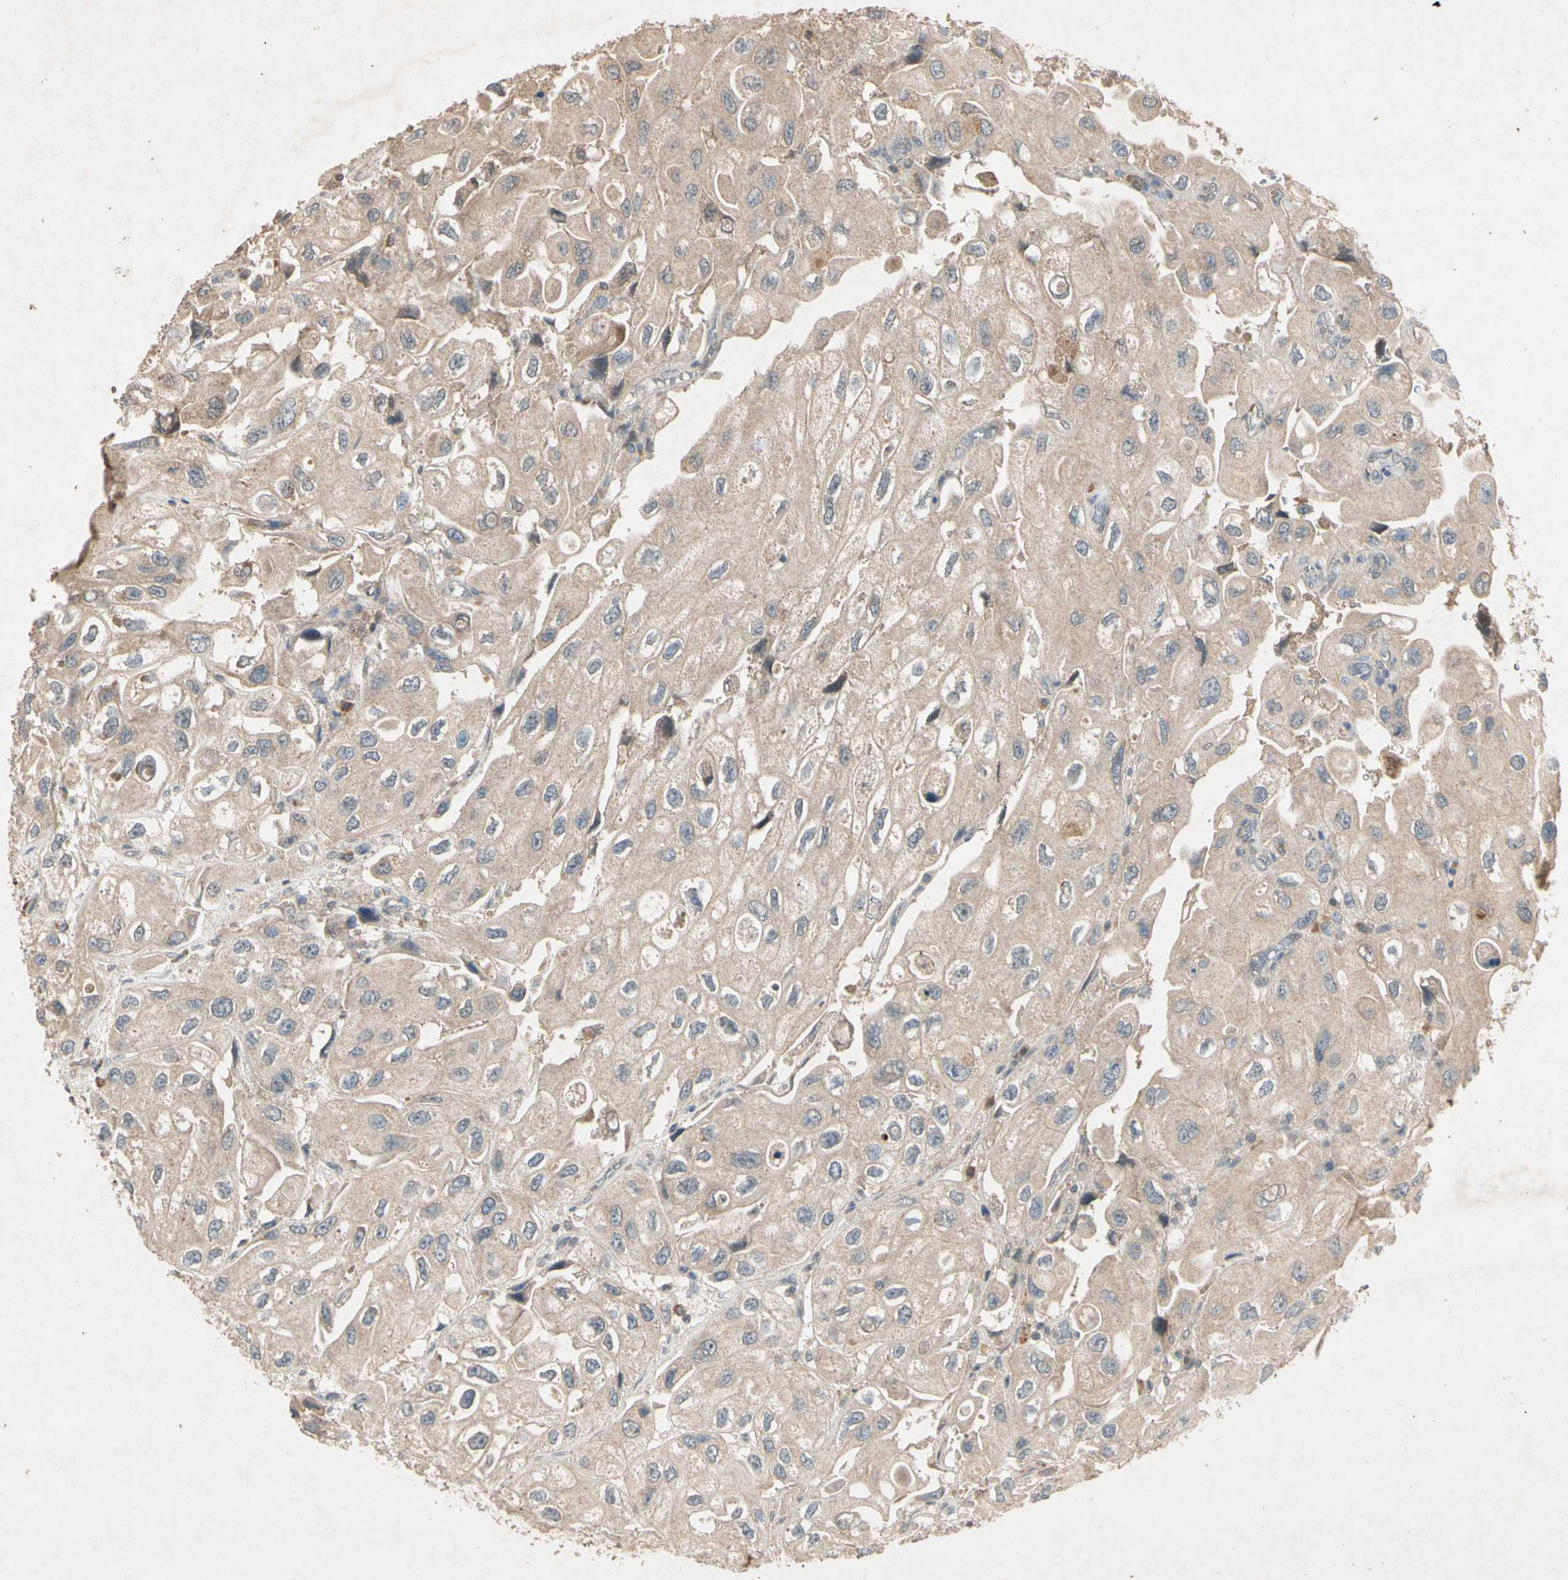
{"staining": {"intensity": "weak", "quantity": ">75%", "location": "cytoplasmic/membranous"}, "tissue": "urothelial cancer", "cell_type": "Tumor cells", "image_type": "cancer", "snomed": [{"axis": "morphology", "description": "Urothelial carcinoma, High grade"}, {"axis": "topography", "description": "Urinary bladder"}], "caption": "The histopathology image displays staining of urothelial cancer, revealing weak cytoplasmic/membranous protein expression (brown color) within tumor cells.", "gene": "GPLD1", "patient": {"sex": "female", "age": 64}}